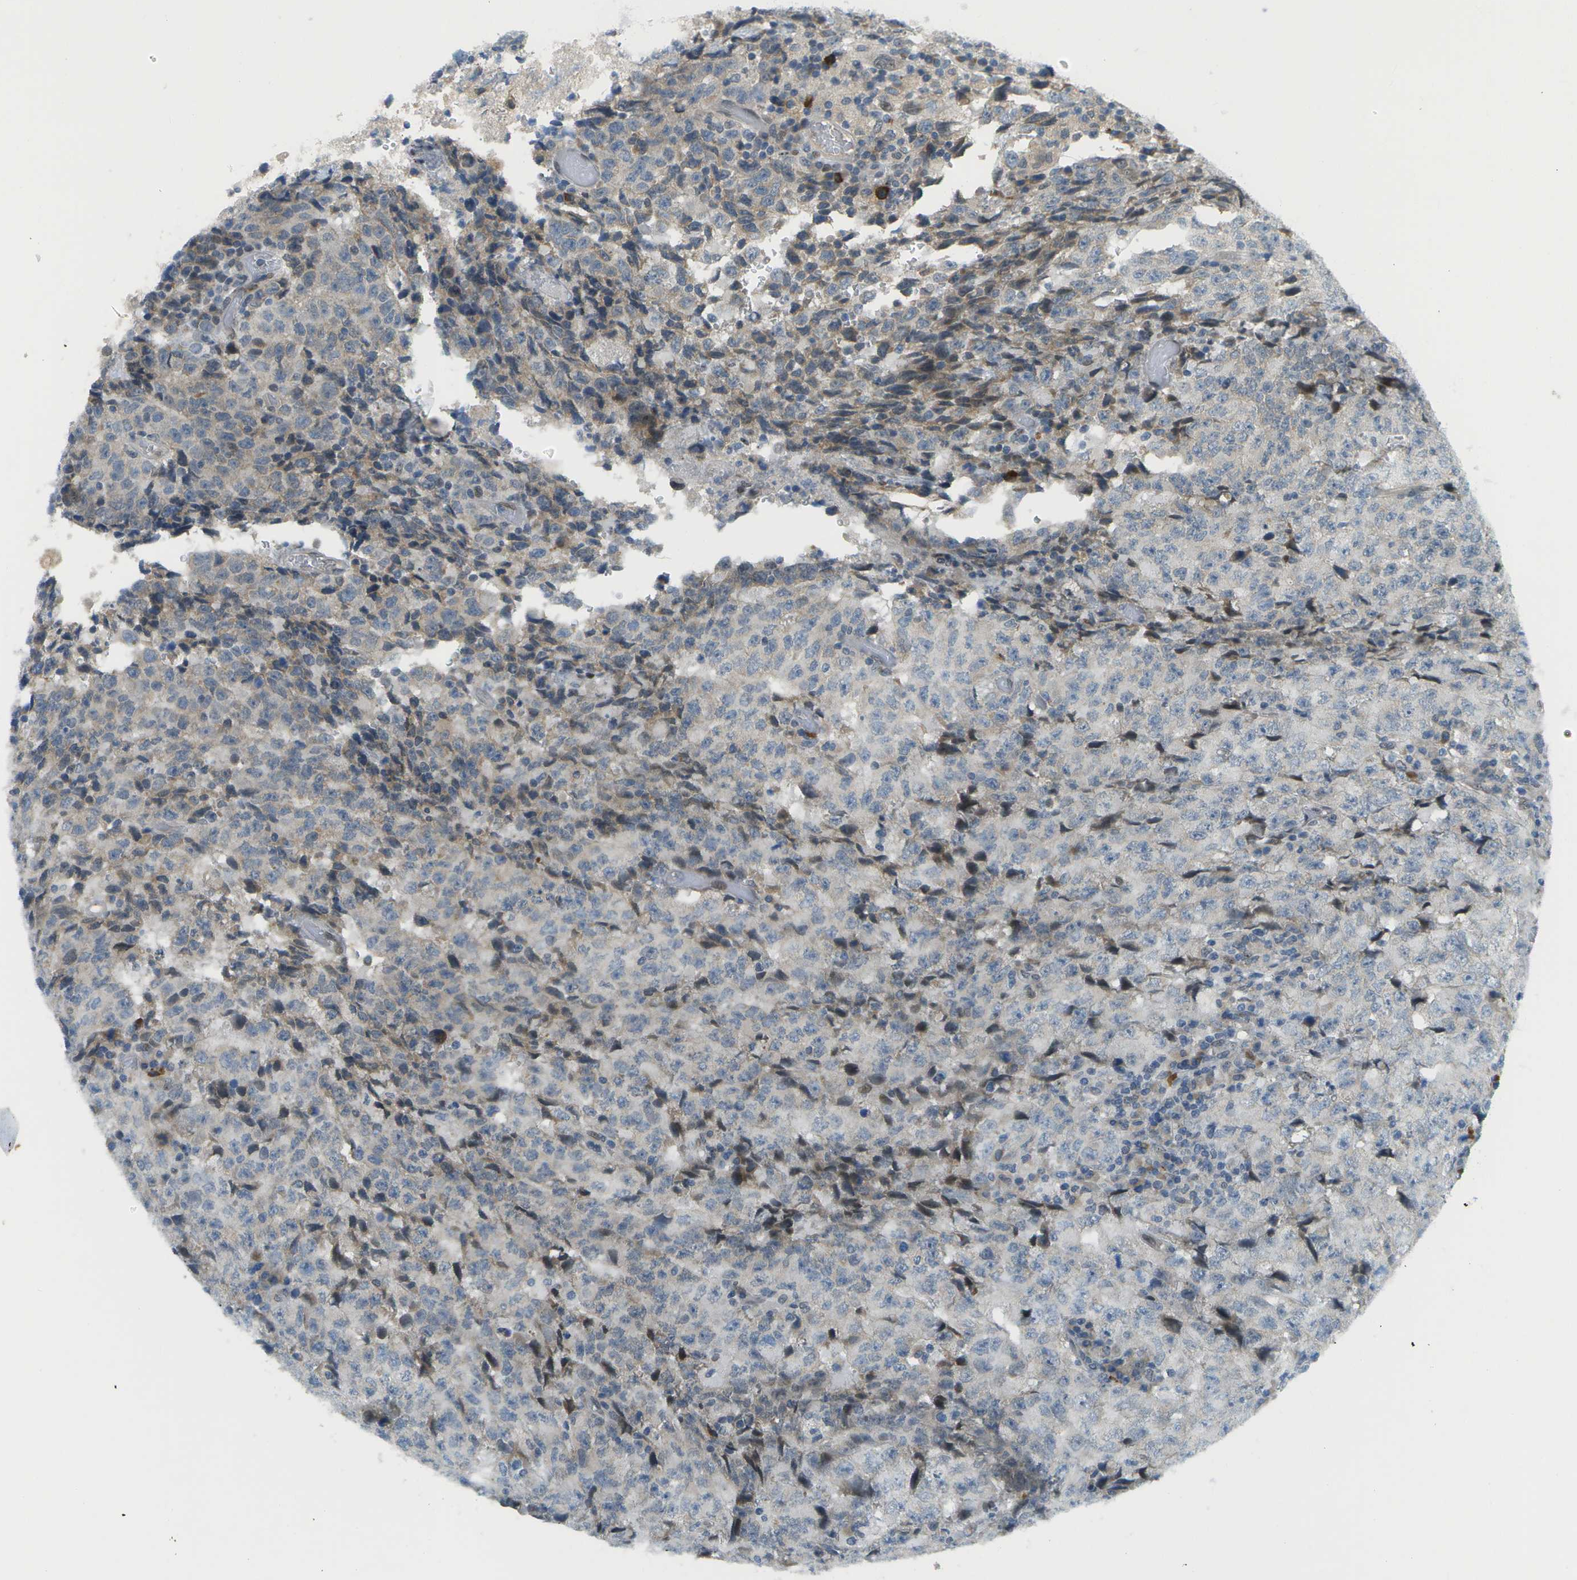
{"staining": {"intensity": "negative", "quantity": "none", "location": "none"}, "tissue": "testis cancer", "cell_type": "Tumor cells", "image_type": "cancer", "snomed": [{"axis": "morphology", "description": "Necrosis, NOS"}, {"axis": "morphology", "description": "Carcinoma, Embryonal, NOS"}, {"axis": "topography", "description": "Testis"}], "caption": "Testis cancer stained for a protein using immunohistochemistry demonstrates no expression tumor cells.", "gene": "CACNB4", "patient": {"sex": "male", "age": 19}}